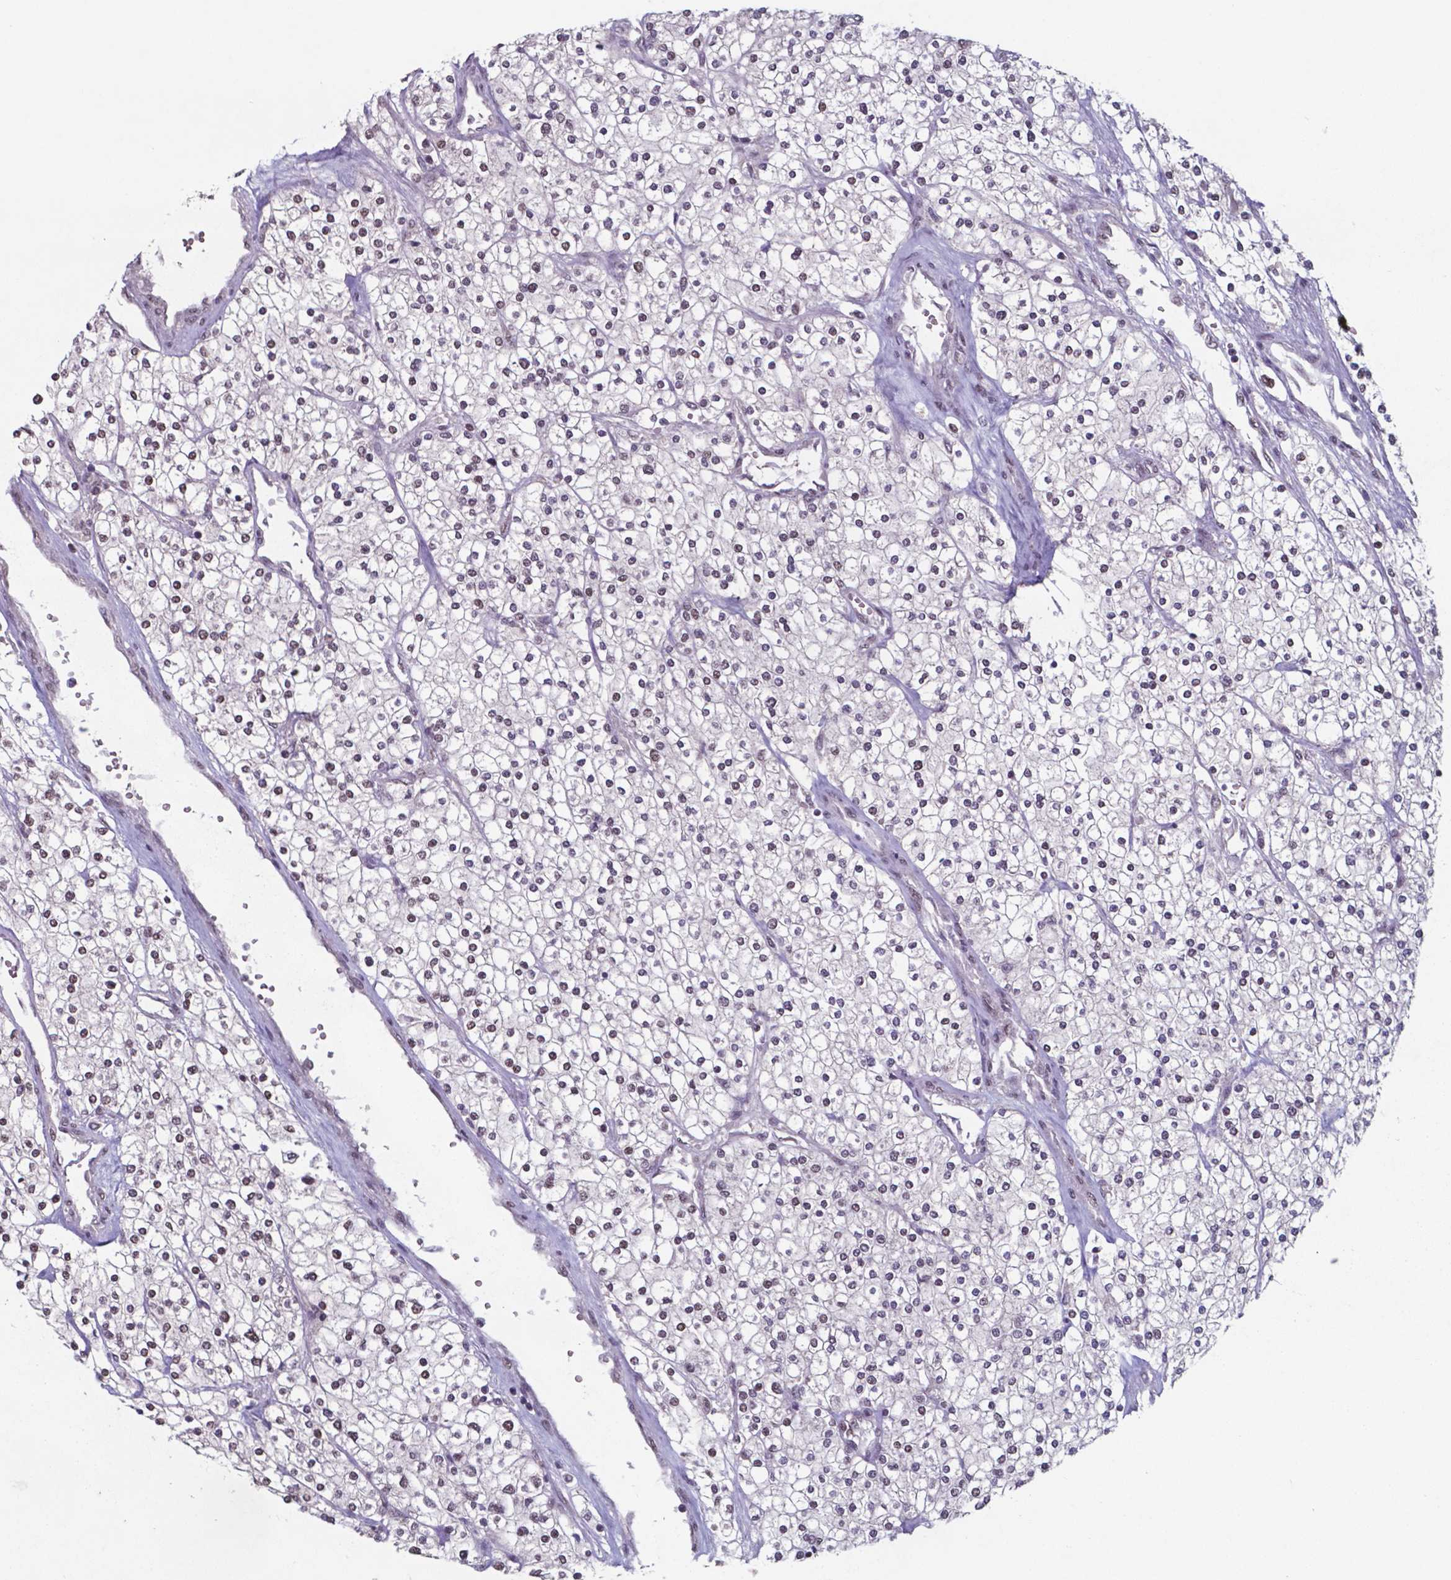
{"staining": {"intensity": "weak", "quantity": "25%-75%", "location": "nuclear"}, "tissue": "renal cancer", "cell_type": "Tumor cells", "image_type": "cancer", "snomed": [{"axis": "morphology", "description": "Adenocarcinoma, NOS"}, {"axis": "topography", "description": "Kidney"}], "caption": "Weak nuclear protein expression is present in about 25%-75% of tumor cells in renal adenocarcinoma.", "gene": "UBA1", "patient": {"sex": "male", "age": 80}}